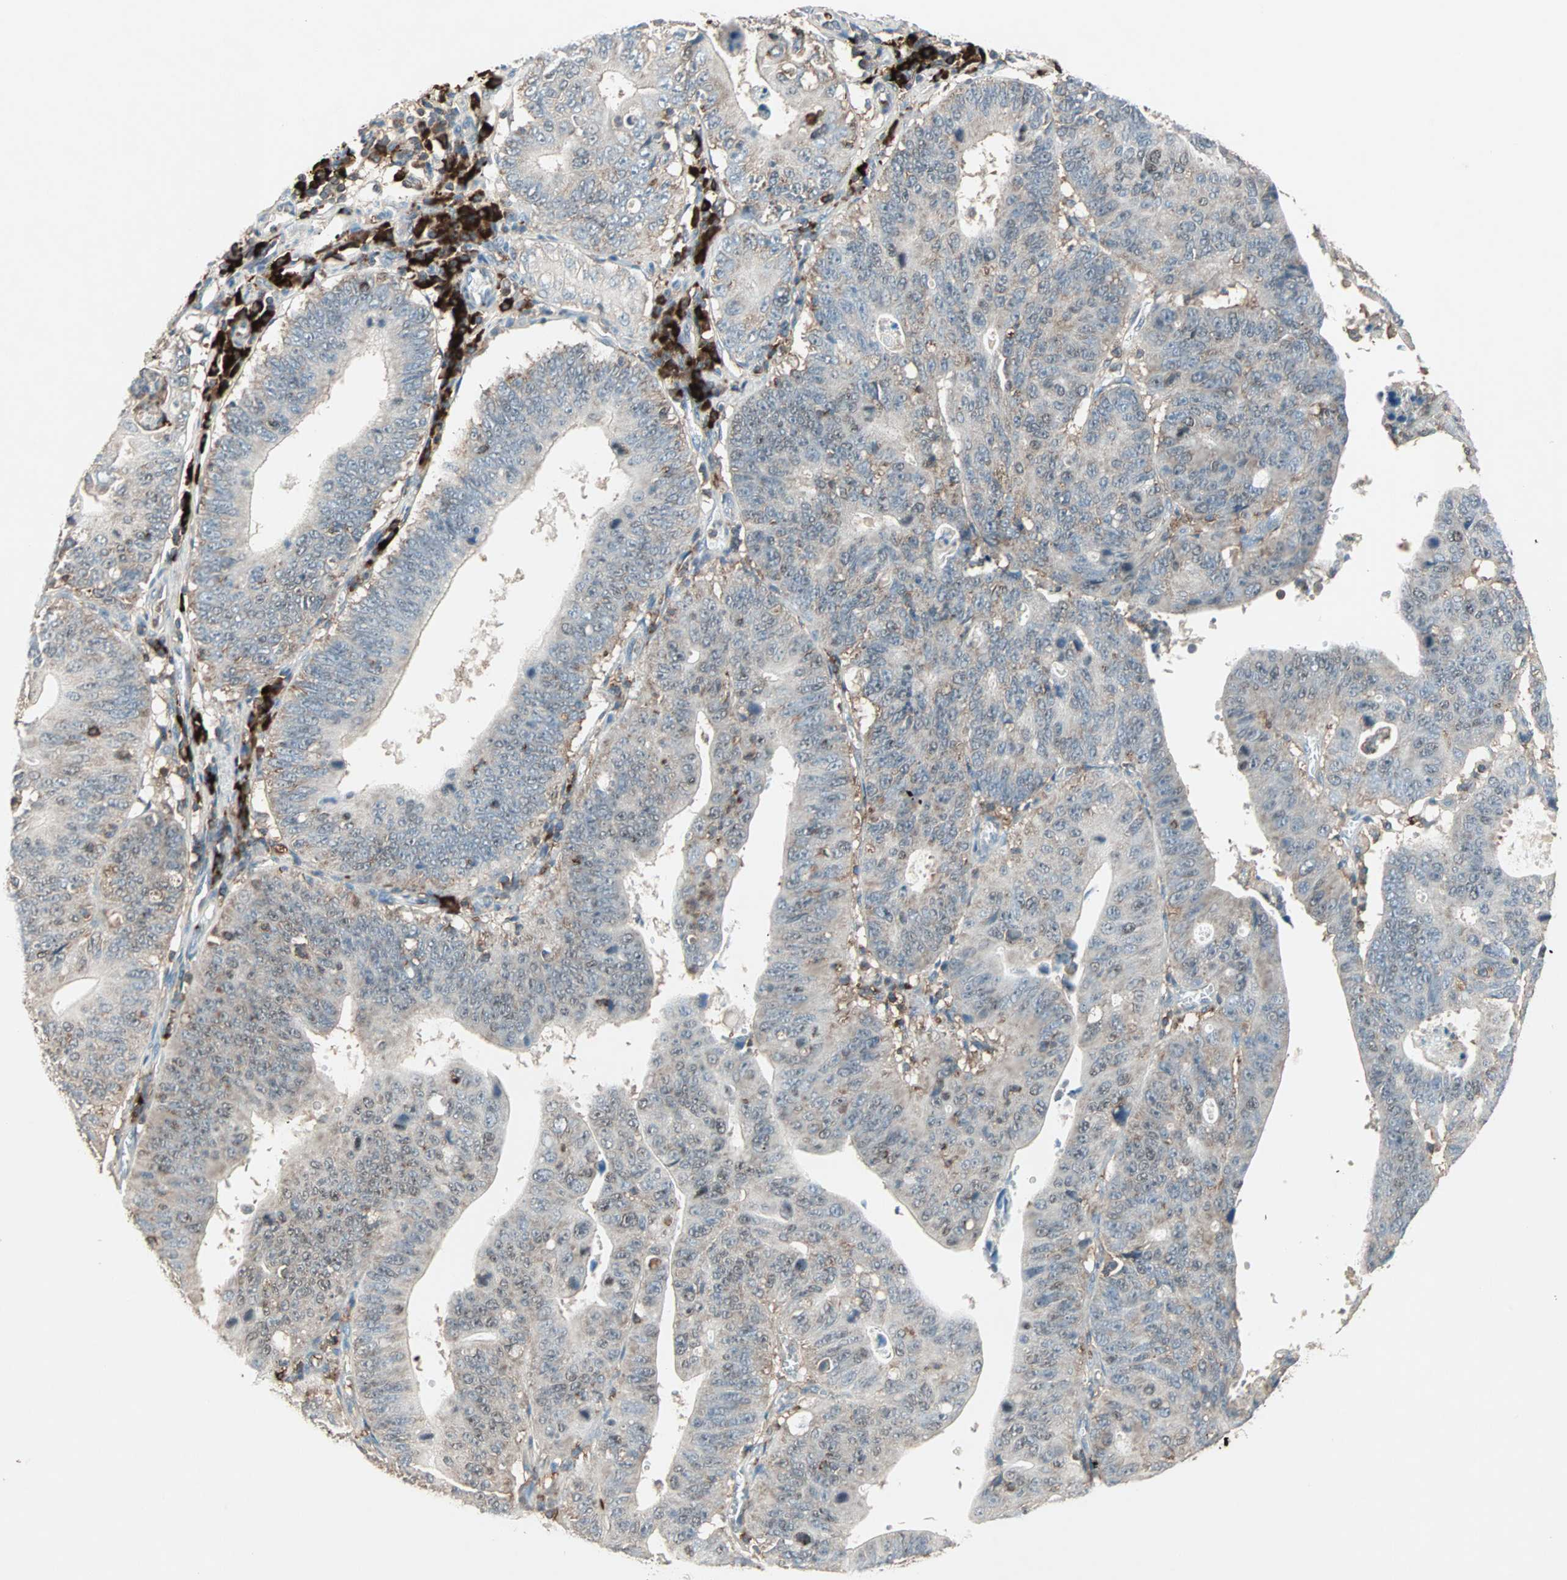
{"staining": {"intensity": "weak", "quantity": "<25%", "location": "cytoplasmic/membranous,nuclear"}, "tissue": "stomach cancer", "cell_type": "Tumor cells", "image_type": "cancer", "snomed": [{"axis": "morphology", "description": "Adenocarcinoma, NOS"}, {"axis": "topography", "description": "Stomach"}], "caption": "An immunohistochemistry micrograph of stomach adenocarcinoma is shown. There is no staining in tumor cells of stomach adenocarcinoma.", "gene": "MMP3", "patient": {"sex": "male", "age": 59}}